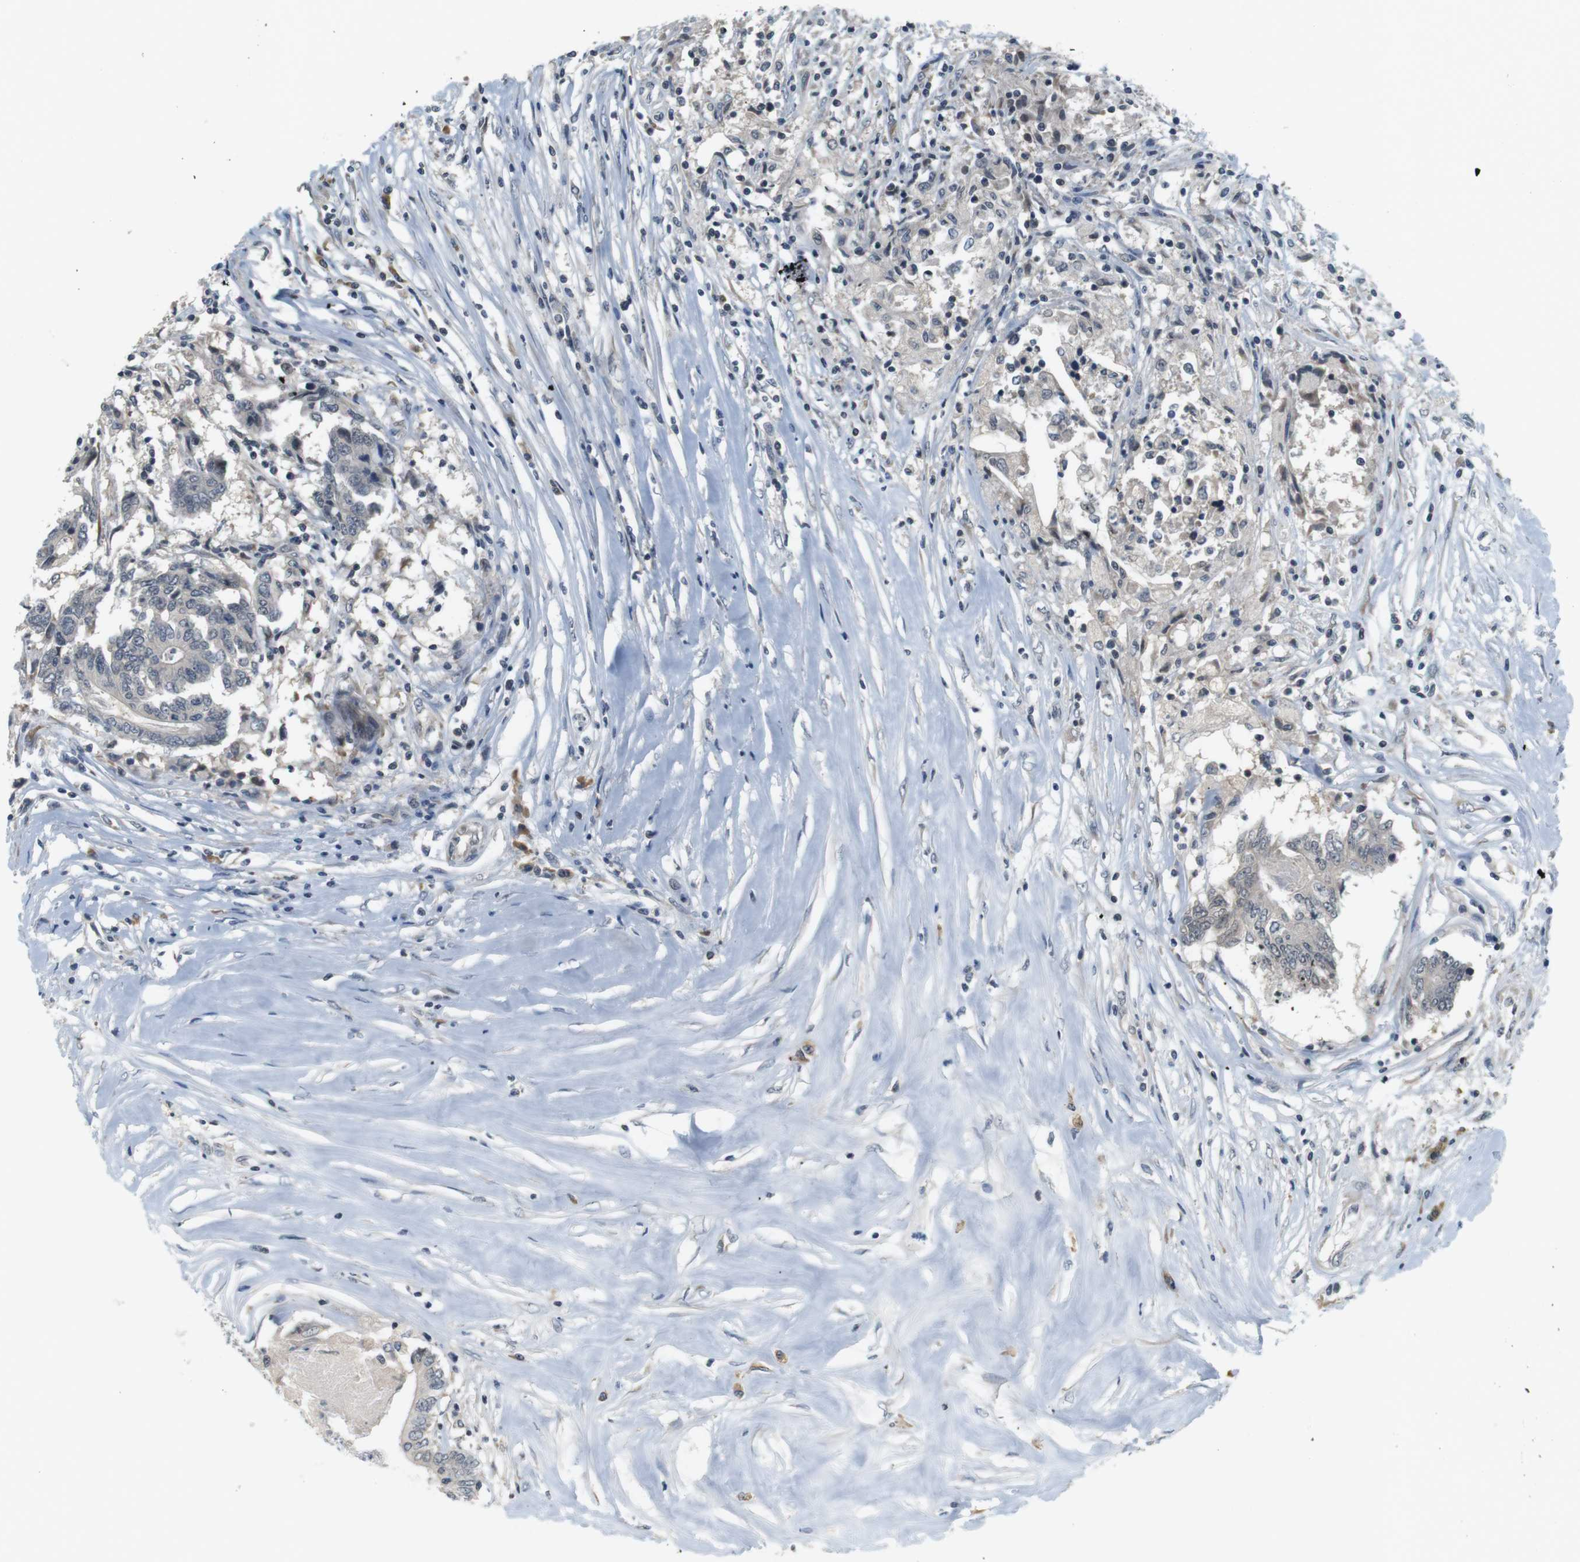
{"staining": {"intensity": "negative", "quantity": "none", "location": "none"}, "tissue": "colorectal cancer", "cell_type": "Tumor cells", "image_type": "cancer", "snomed": [{"axis": "morphology", "description": "Adenocarcinoma, NOS"}, {"axis": "topography", "description": "Rectum"}], "caption": "Immunohistochemical staining of human adenocarcinoma (colorectal) reveals no significant staining in tumor cells. Nuclei are stained in blue.", "gene": "WNT7A", "patient": {"sex": "male", "age": 63}}